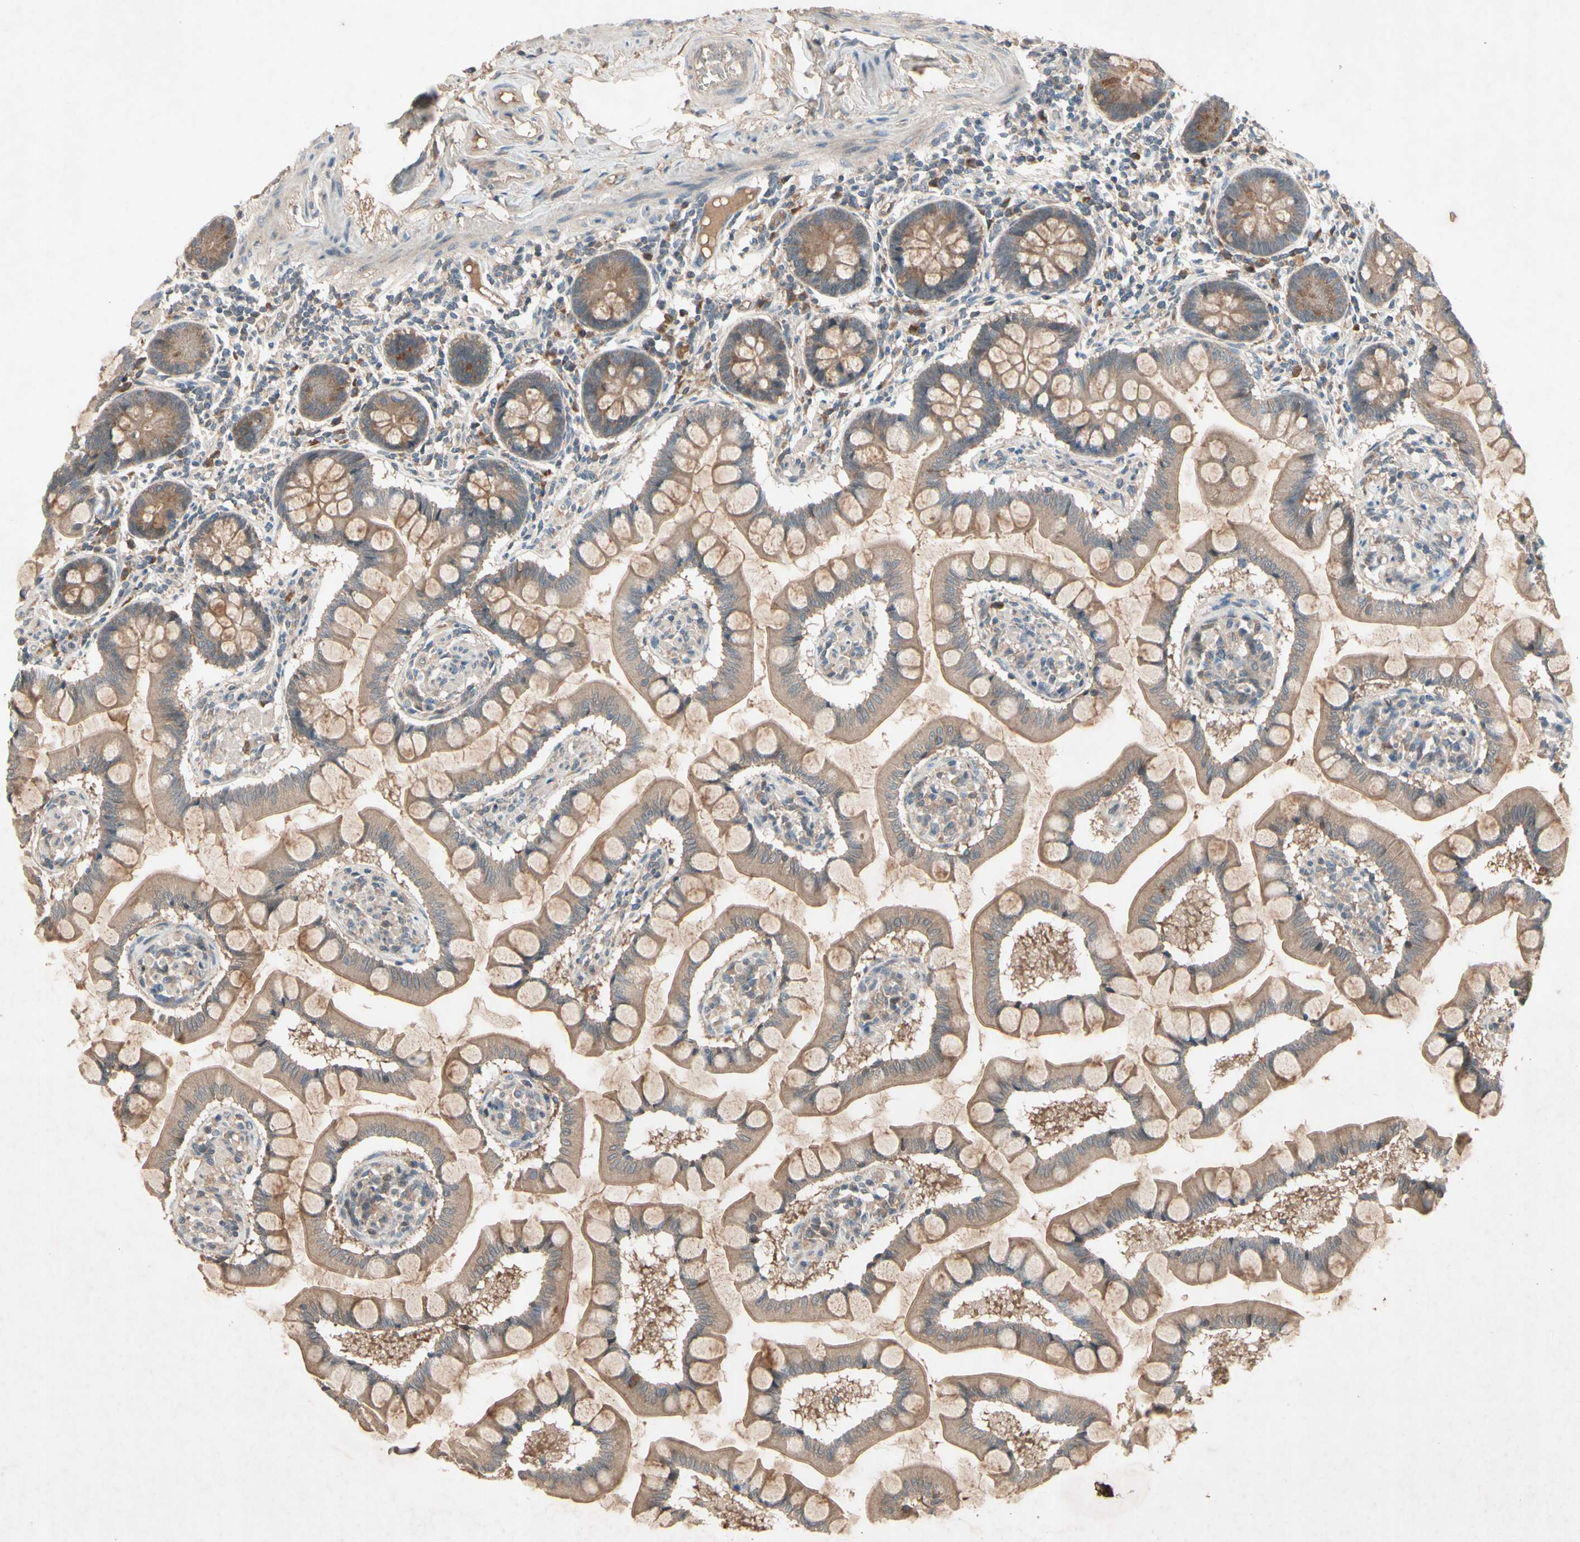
{"staining": {"intensity": "moderate", "quantity": ">75%", "location": "cytoplasmic/membranous"}, "tissue": "small intestine", "cell_type": "Glandular cells", "image_type": "normal", "snomed": [{"axis": "morphology", "description": "Normal tissue, NOS"}, {"axis": "topography", "description": "Small intestine"}], "caption": "A medium amount of moderate cytoplasmic/membranous expression is appreciated in about >75% of glandular cells in unremarkable small intestine.", "gene": "NSF", "patient": {"sex": "male", "age": 41}}